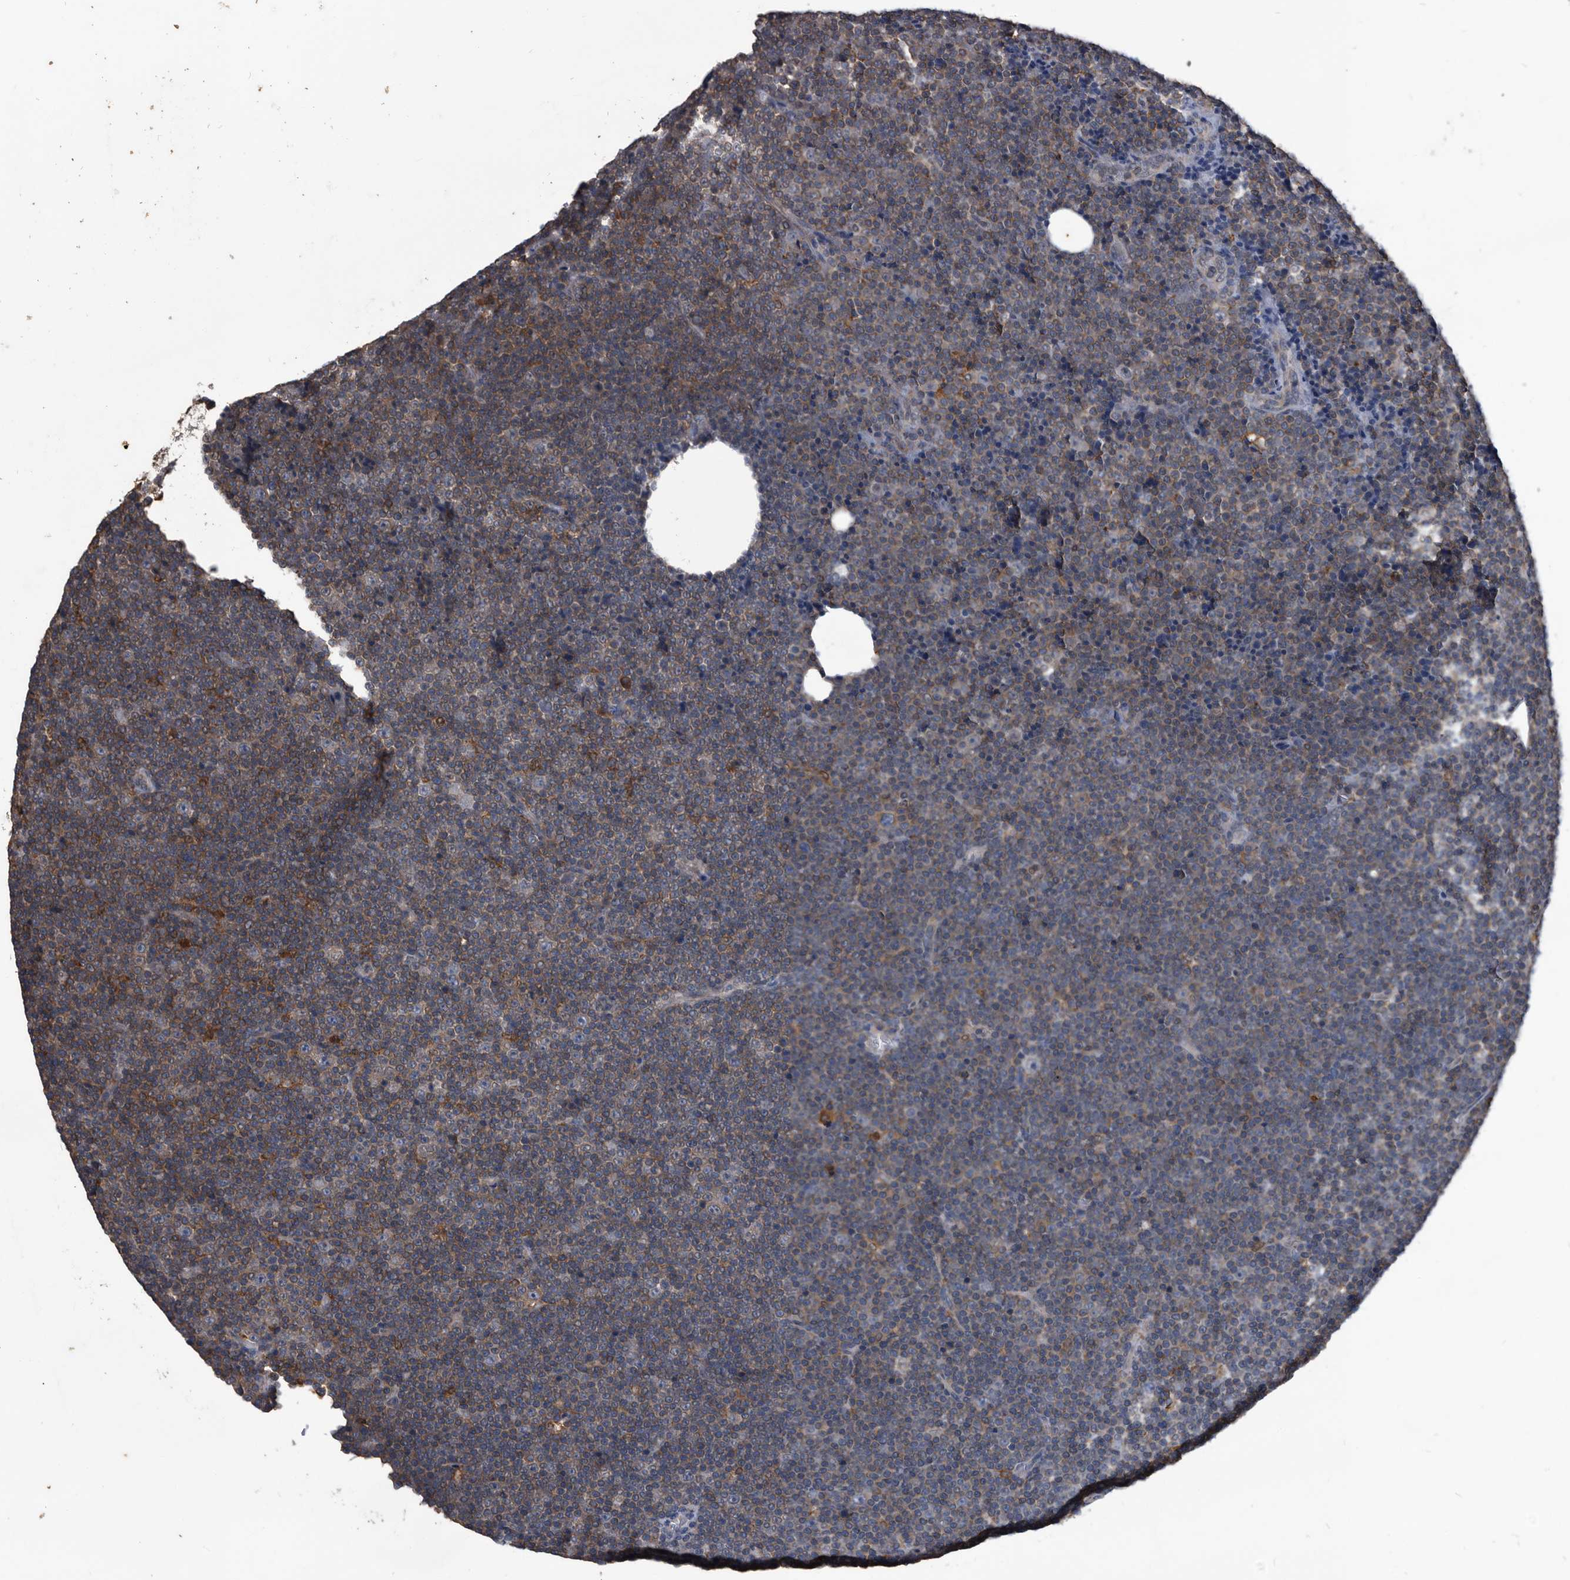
{"staining": {"intensity": "weak", "quantity": "25%-75%", "location": "cytoplasmic/membranous"}, "tissue": "lymphoma", "cell_type": "Tumor cells", "image_type": "cancer", "snomed": [{"axis": "morphology", "description": "Malignant lymphoma, non-Hodgkin's type, Low grade"}, {"axis": "topography", "description": "Lymph node"}], "caption": "Immunohistochemical staining of malignant lymphoma, non-Hodgkin's type (low-grade) demonstrates low levels of weak cytoplasmic/membranous staining in approximately 25%-75% of tumor cells.", "gene": "NRBP1", "patient": {"sex": "female", "age": 67}}